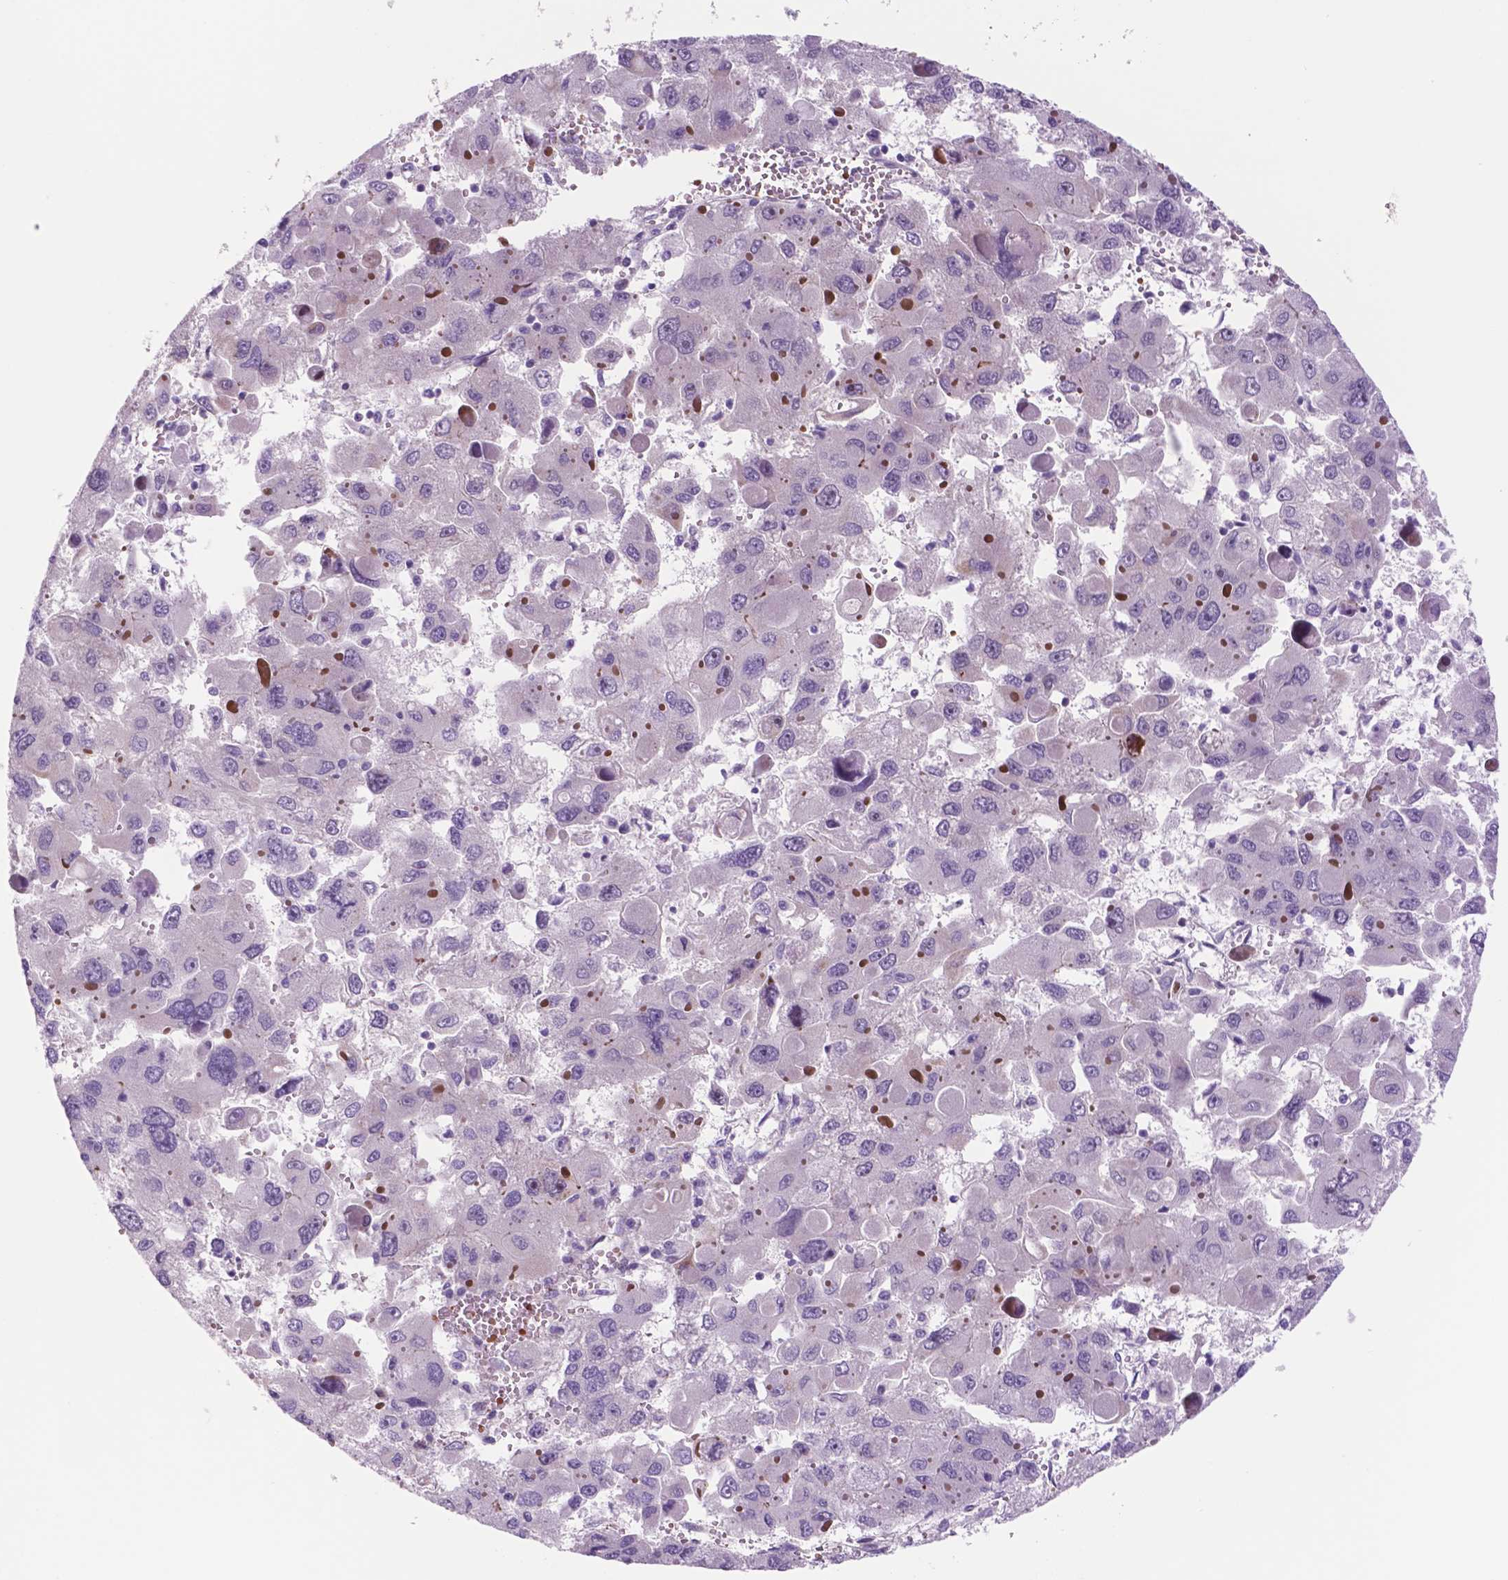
{"staining": {"intensity": "negative", "quantity": "none", "location": "none"}, "tissue": "liver cancer", "cell_type": "Tumor cells", "image_type": "cancer", "snomed": [{"axis": "morphology", "description": "Carcinoma, Hepatocellular, NOS"}, {"axis": "topography", "description": "Liver"}], "caption": "DAB (3,3'-diaminobenzidine) immunohistochemical staining of liver cancer (hepatocellular carcinoma) shows no significant staining in tumor cells.", "gene": "RND3", "patient": {"sex": "female", "age": 41}}